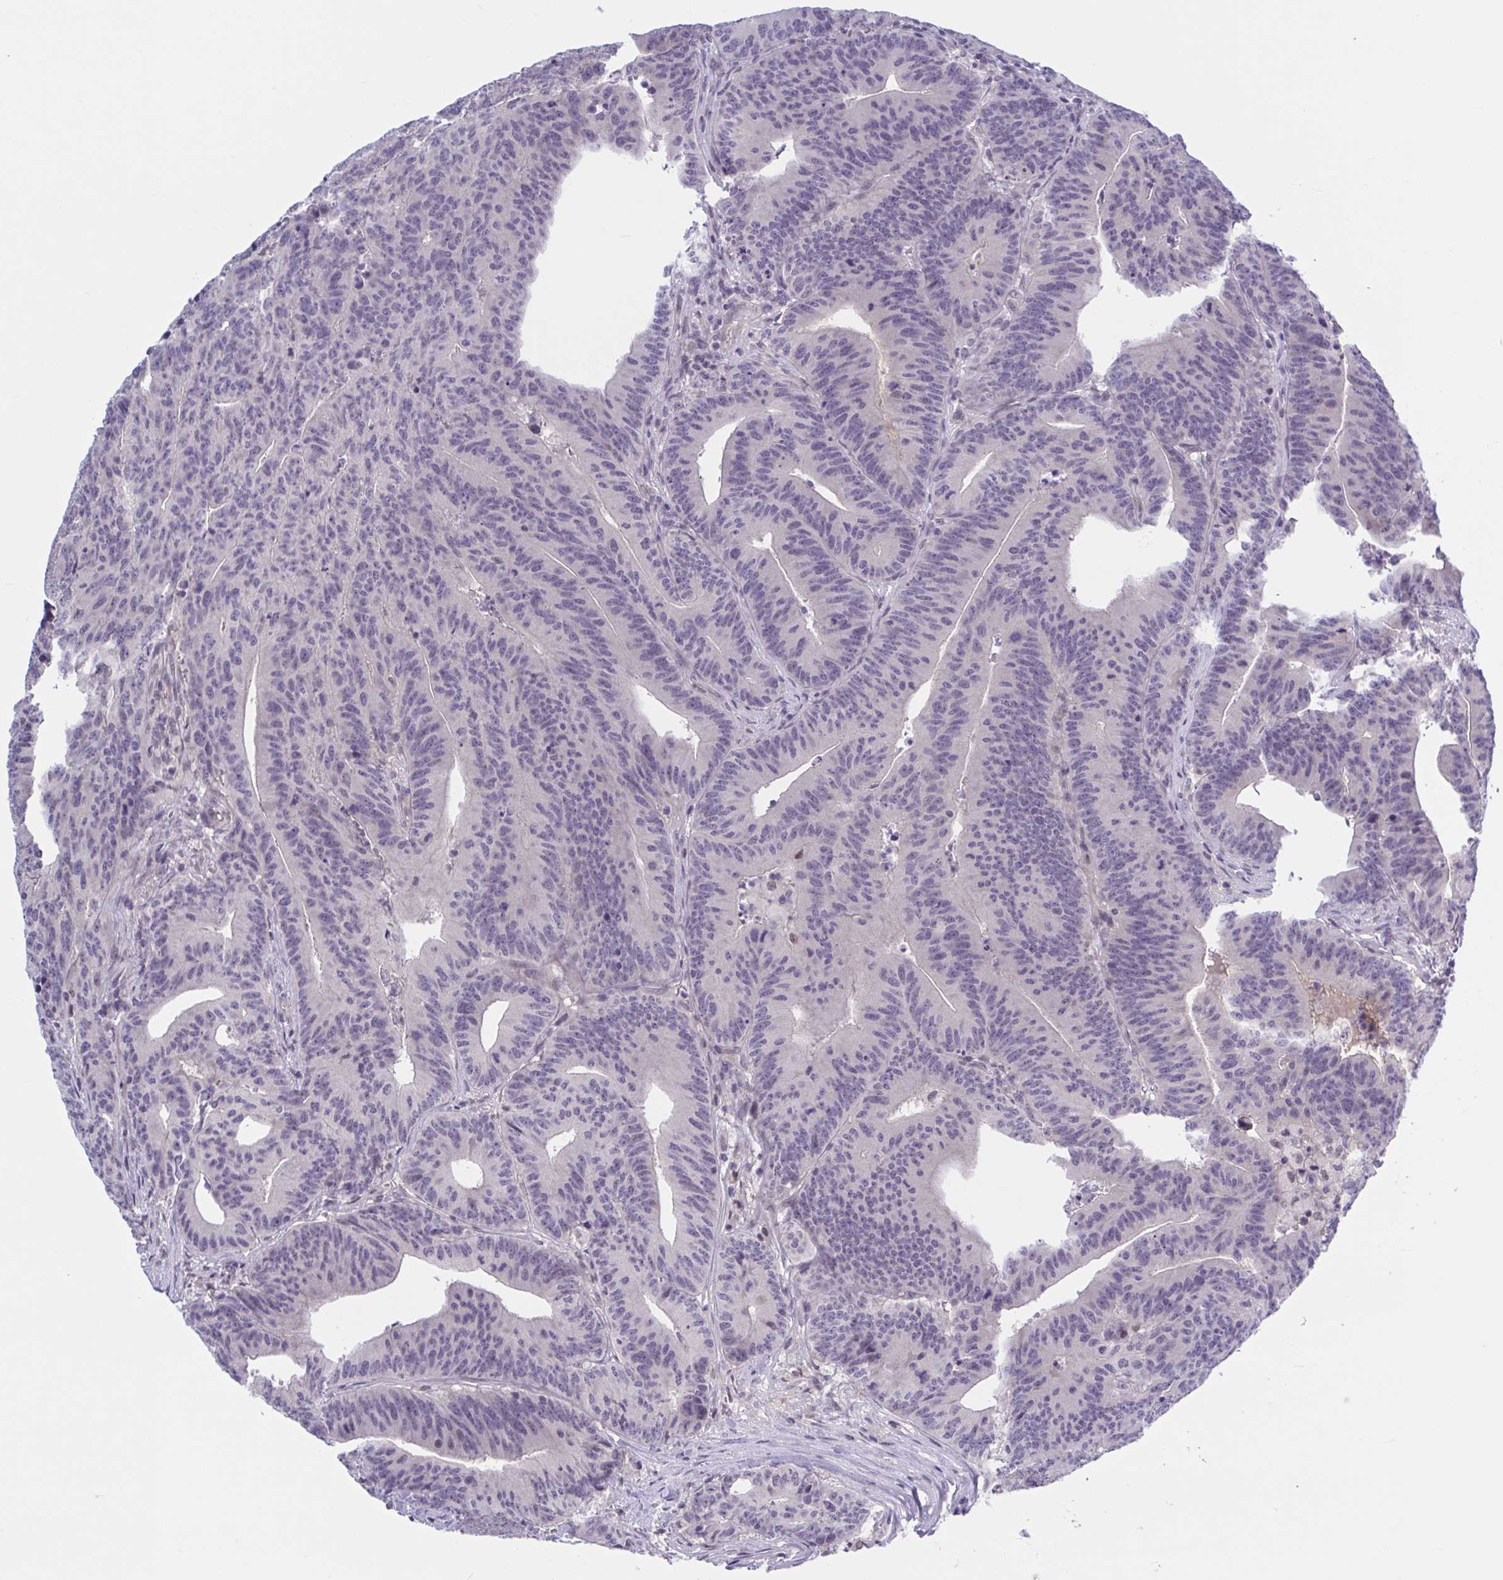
{"staining": {"intensity": "negative", "quantity": "none", "location": "none"}, "tissue": "colorectal cancer", "cell_type": "Tumor cells", "image_type": "cancer", "snomed": [{"axis": "morphology", "description": "Adenocarcinoma, NOS"}, {"axis": "topography", "description": "Colon"}], "caption": "A high-resolution image shows immunohistochemistry (IHC) staining of colorectal cancer, which reveals no significant staining in tumor cells.", "gene": "TTC7B", "patient": {"sex": "female", "age": 78}}